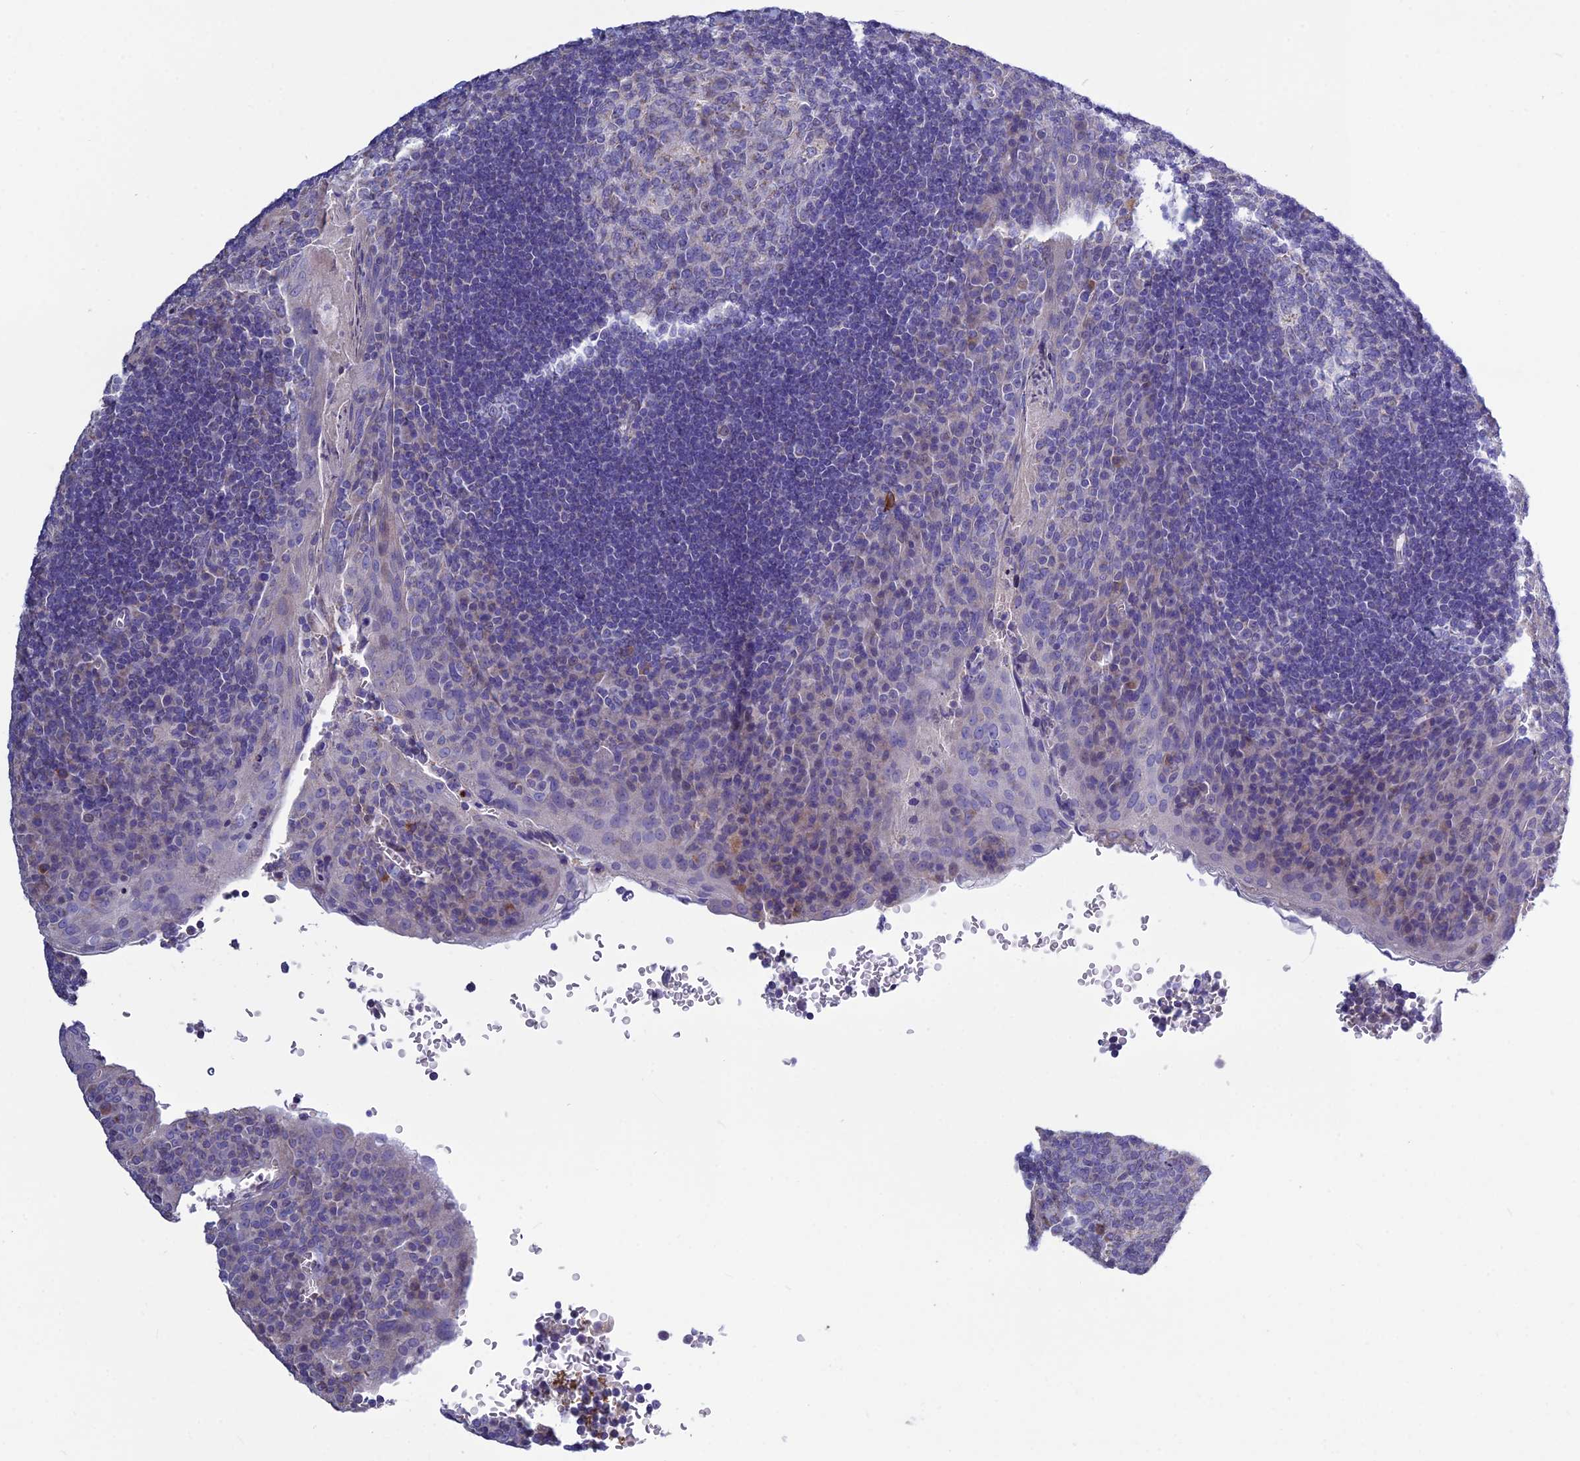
{"staining": {"intensity": "negative", "quantity": "none", "location": "none"}, "tissue": "tonsil", "cell_type": "Germinal center cells", "image_type": "normal", "snomed": [{"axis": "morphology", "description": "Normal tissue, NOS"}, {"axis": "topography", "description": "Tonsil"}], "caption": "High power microscopy histopathology image of an IHC image of unremarkable tonsil, revealing no significant expression in germinal center cells. Brightfield microscopy of immunohistochemistry (IHC) stained with DAB (3,3'-diaminobenzidine) (brown) and hematoxylin (blue), captured at high magnification.", "gene": "BHMT2", "patient": {"sex": "male", "age": 17}}